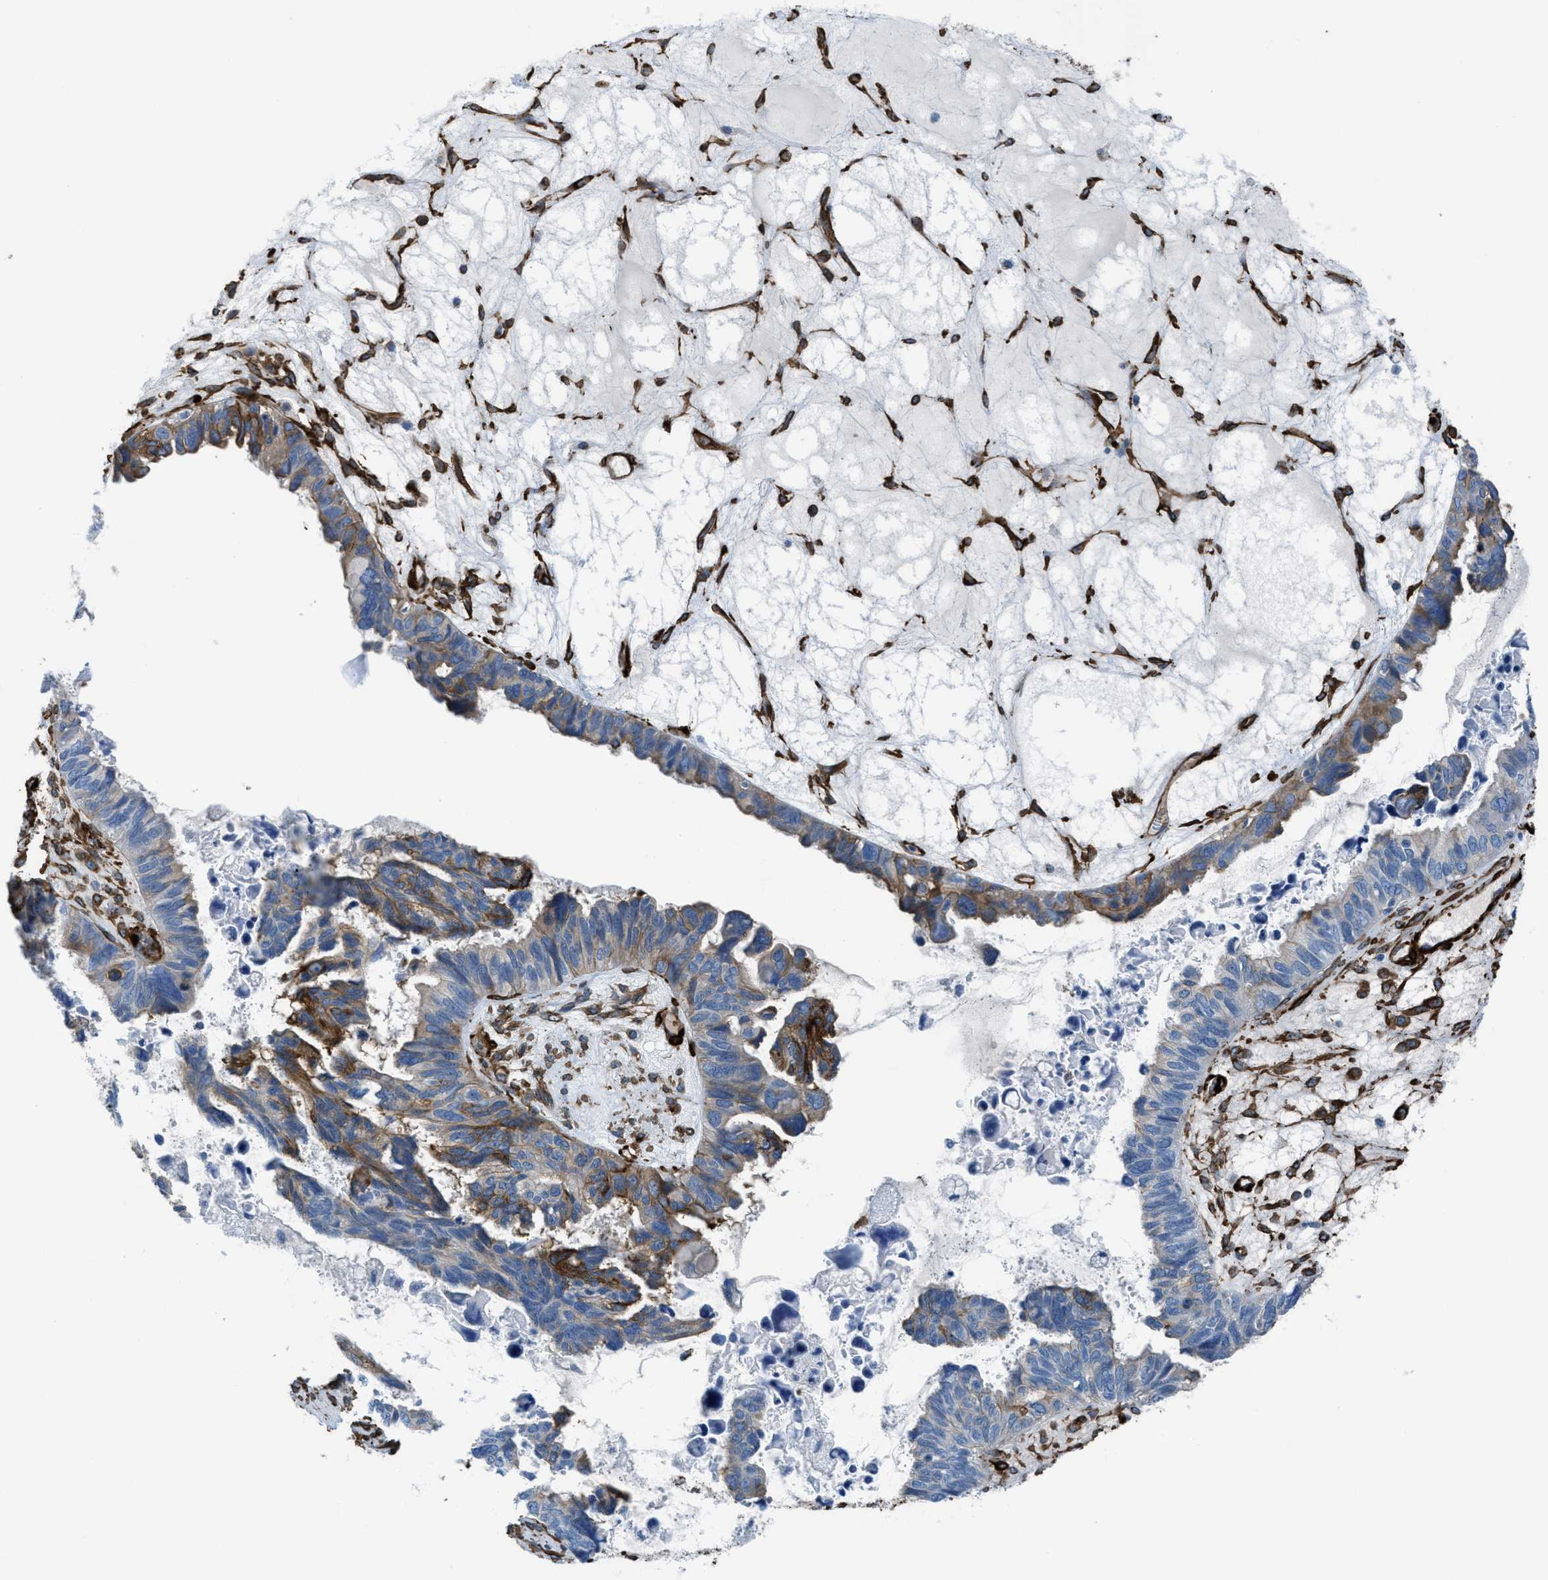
{"staining": {"intensity": "moderate", "quantity": "25%-75%", "location": "cytoplasmic/membranous"}, "tissue": "ovarian cancer", "cell_type": "Tumor cells", "image_type": "cancer", "snomed": [{"axis": "morphology", "description": "Cystadenocarcinoma, serous, NOS"}, {"axis": "topography", "description": "Ovary"}], "caption": "Protein analysis of ovarian cancer tissue demonstrates moderate cytoplasmic/membranous expression in approximately 25%-75% of tumor cells.", "gene": "CALD1", "patient": {"sex": "female", "age": 79}}